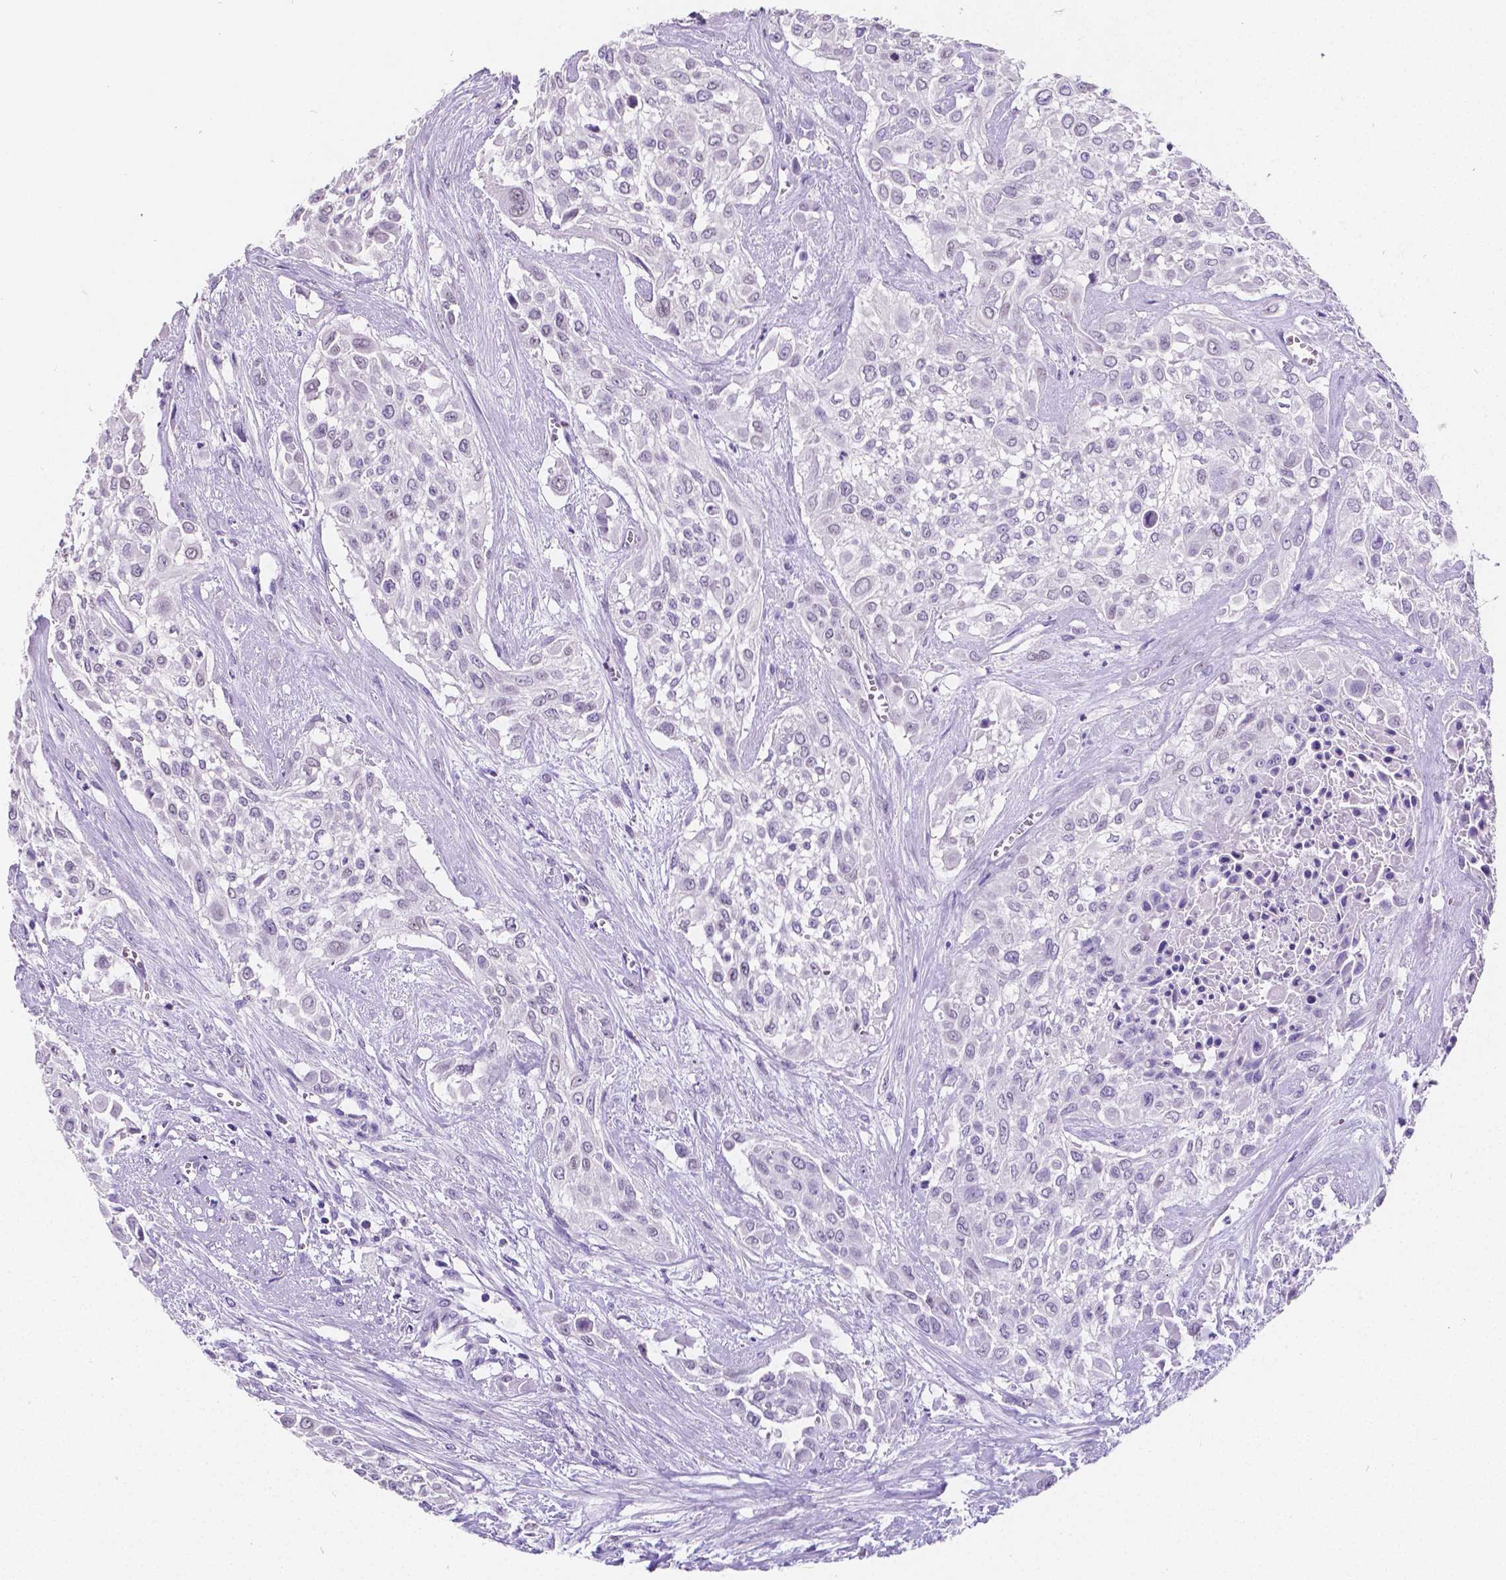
{"staining": {"intensity": "negative", "quantity": "none", "location": "none"}, "tissue": "urothelial cancer", "cell_type": "Tumor cells", "image_type": "cancer", "snomed": [{"axis": "morphology", "description": "Urothelial carcinoma, High grade"}, {"axis": "topography", "description": "Urinary bladder"}], "caption": "DAB immunohistochemical staining of high-grade urothelial carcinoma reveals no significant staining in tumor cells.", "gene": "SATB2", "patient": {"sex": "male", "age": 57}}